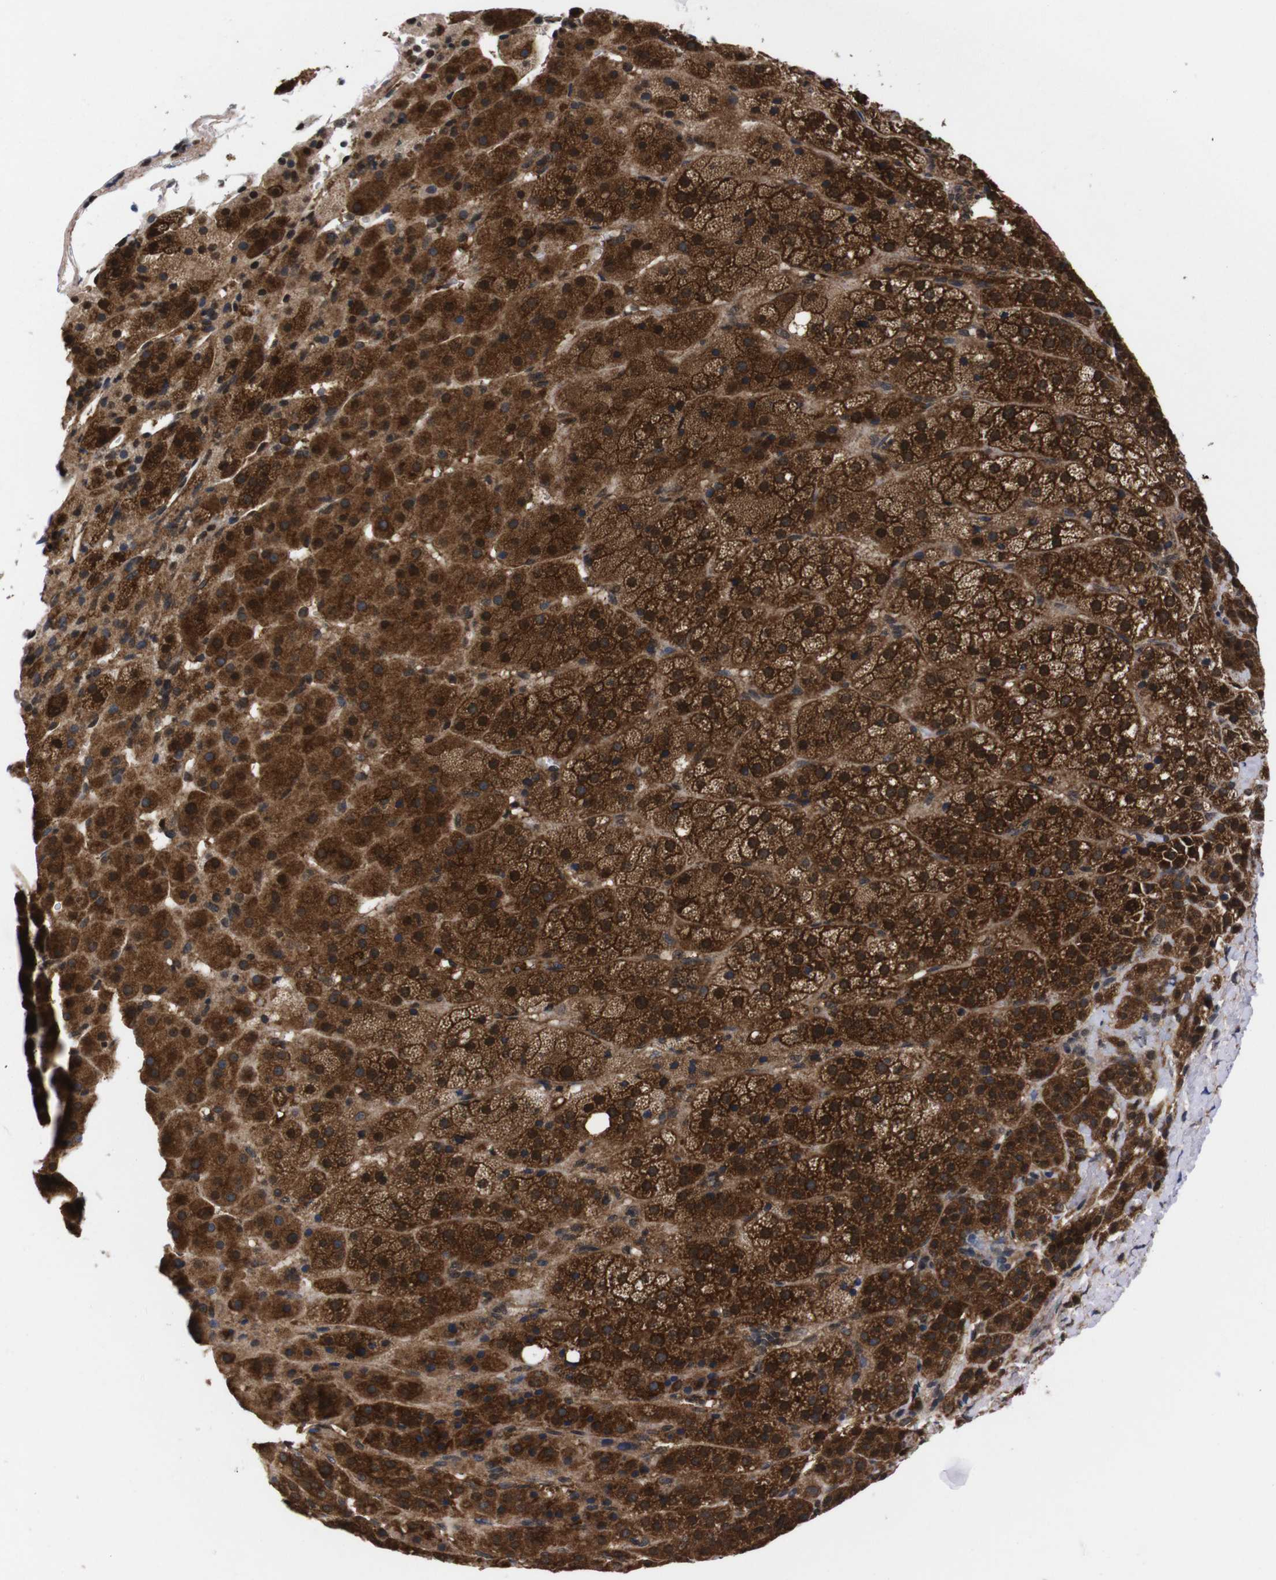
{"staining": {"intensity": "strong", "quantity": ">75%", "location": "cytoplasmic/membranous,nuclear"}, "tissue": "adrenal gland", "cell_type": "Glandular cells", "image_type": "normal", "snomed": [{"axis": "morphology", "description": "Normal tissue, NOS"}, {"axis": "topography", "description": "Adrenal gland"}], "caption": "Immunohistochemistry micrograph of benign adrenal gland: adrenal gland stained using immunohistochemistry (IHC) reveals high levels of strong protein expression localized specifically in the cytoplasmic/membranous,nuclear of glandular cells, appearing as a cytoplasmic/membranous,nuclear brown color.", "gene": "UBQLN2", "patient": {"sex": "female", "age": 57}}